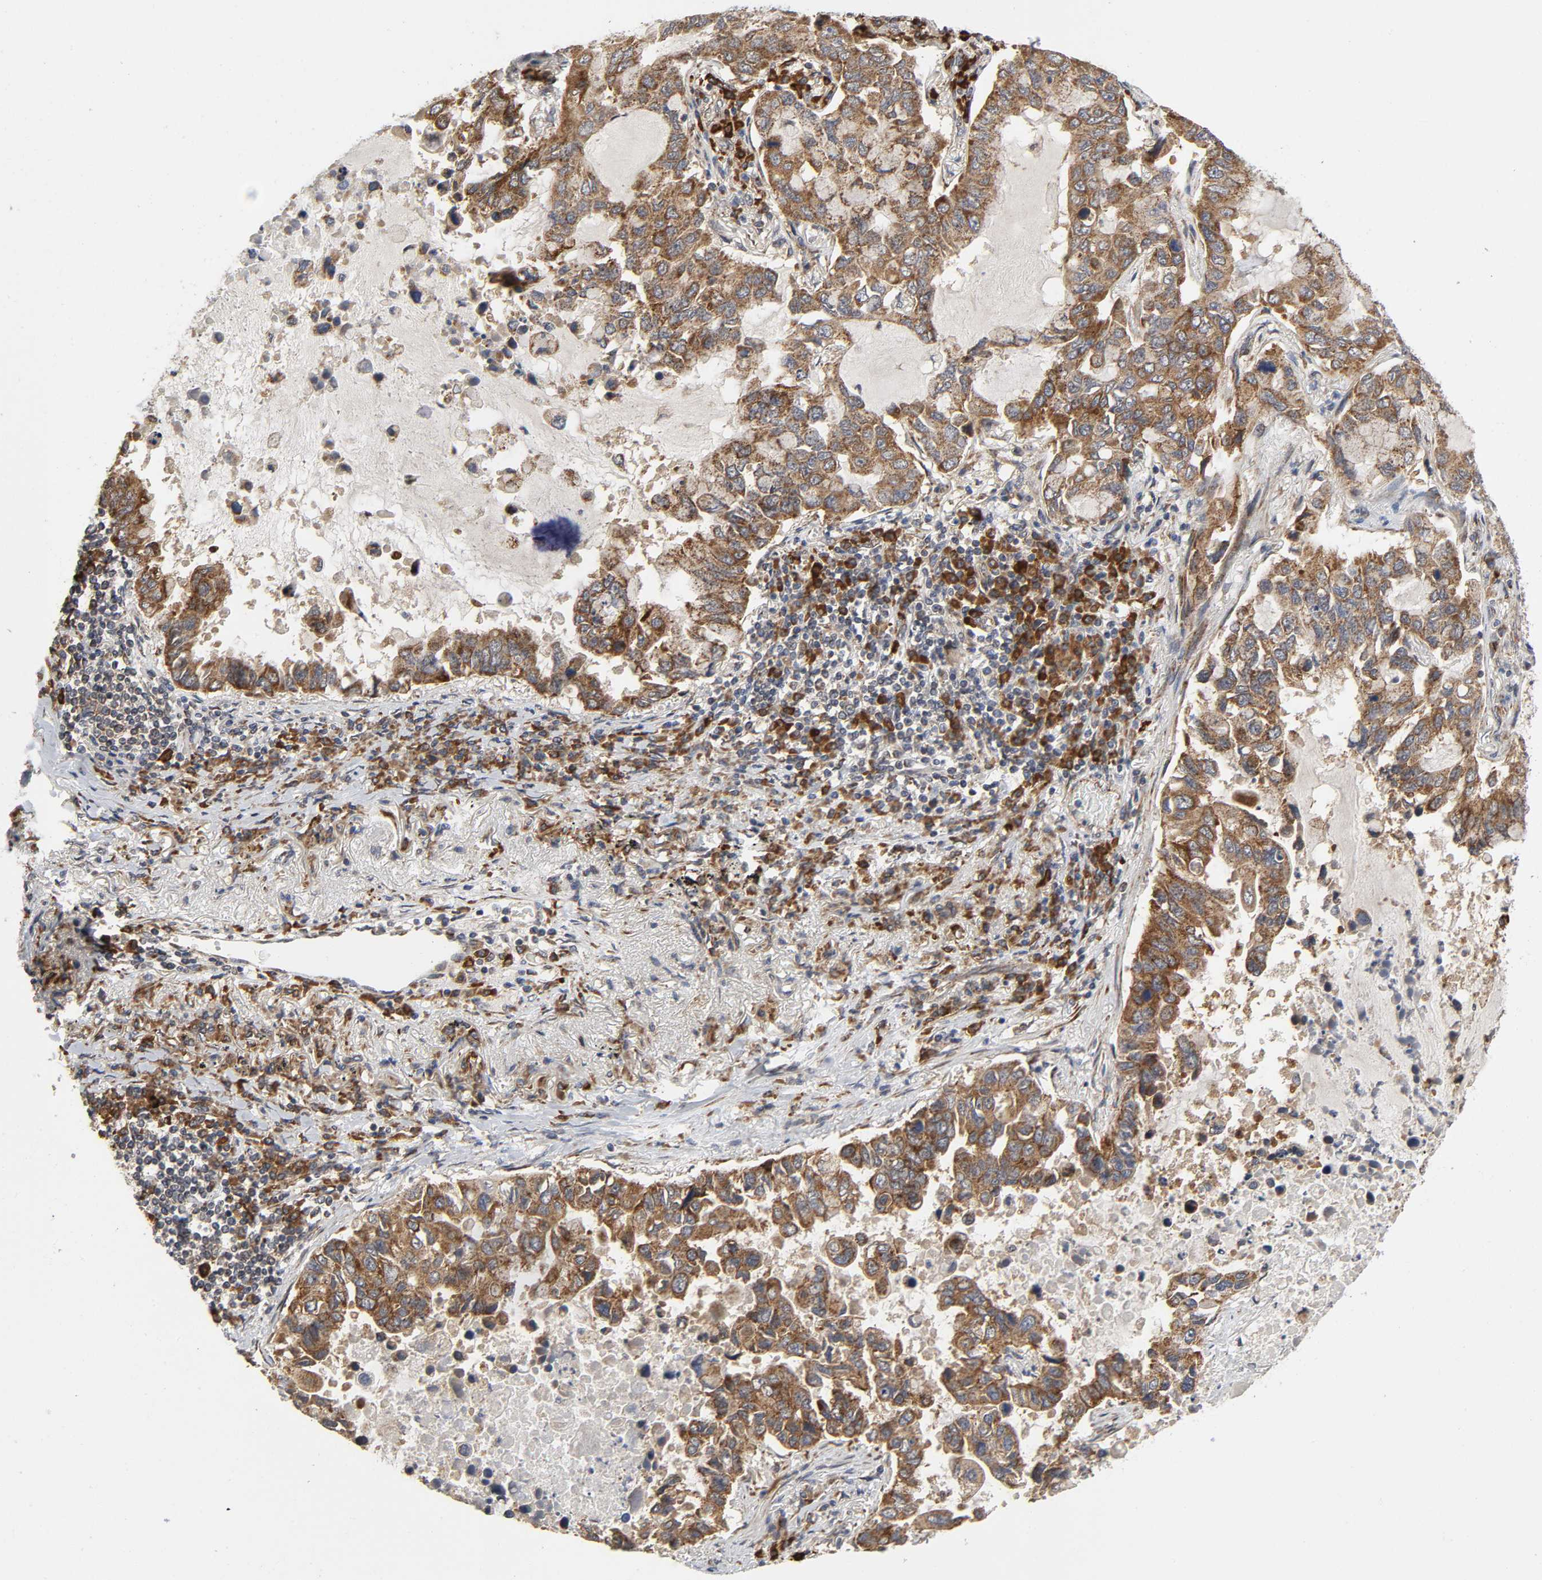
{"staining": {"intensity": "strong", "quantity": ">75%", "location": "cytoplasmic/membranous"}, "tissue": "lung cancer", "cell_type": "Tumor cells", "image_type": "cancer", "snomed": [{"axis": "morphology", "description": "Adenocarcinoma, NOS"}, {"axis": "topography", "description": "Lung"}], "caption": "The immunohistochemical stain highlights strong cytoplasmic/membranous expression in tumor cells of lung adenocarcinoma tissue. The staining was performed using DAB (3,3'-diaminobenzidine) to visualize the protein expression in brown, while the nuclei were stained in blue with hematoxylin (Magnification: 20x).", "gene": "SLC30A9", "patient": {"sex": "male", "age": 64}}